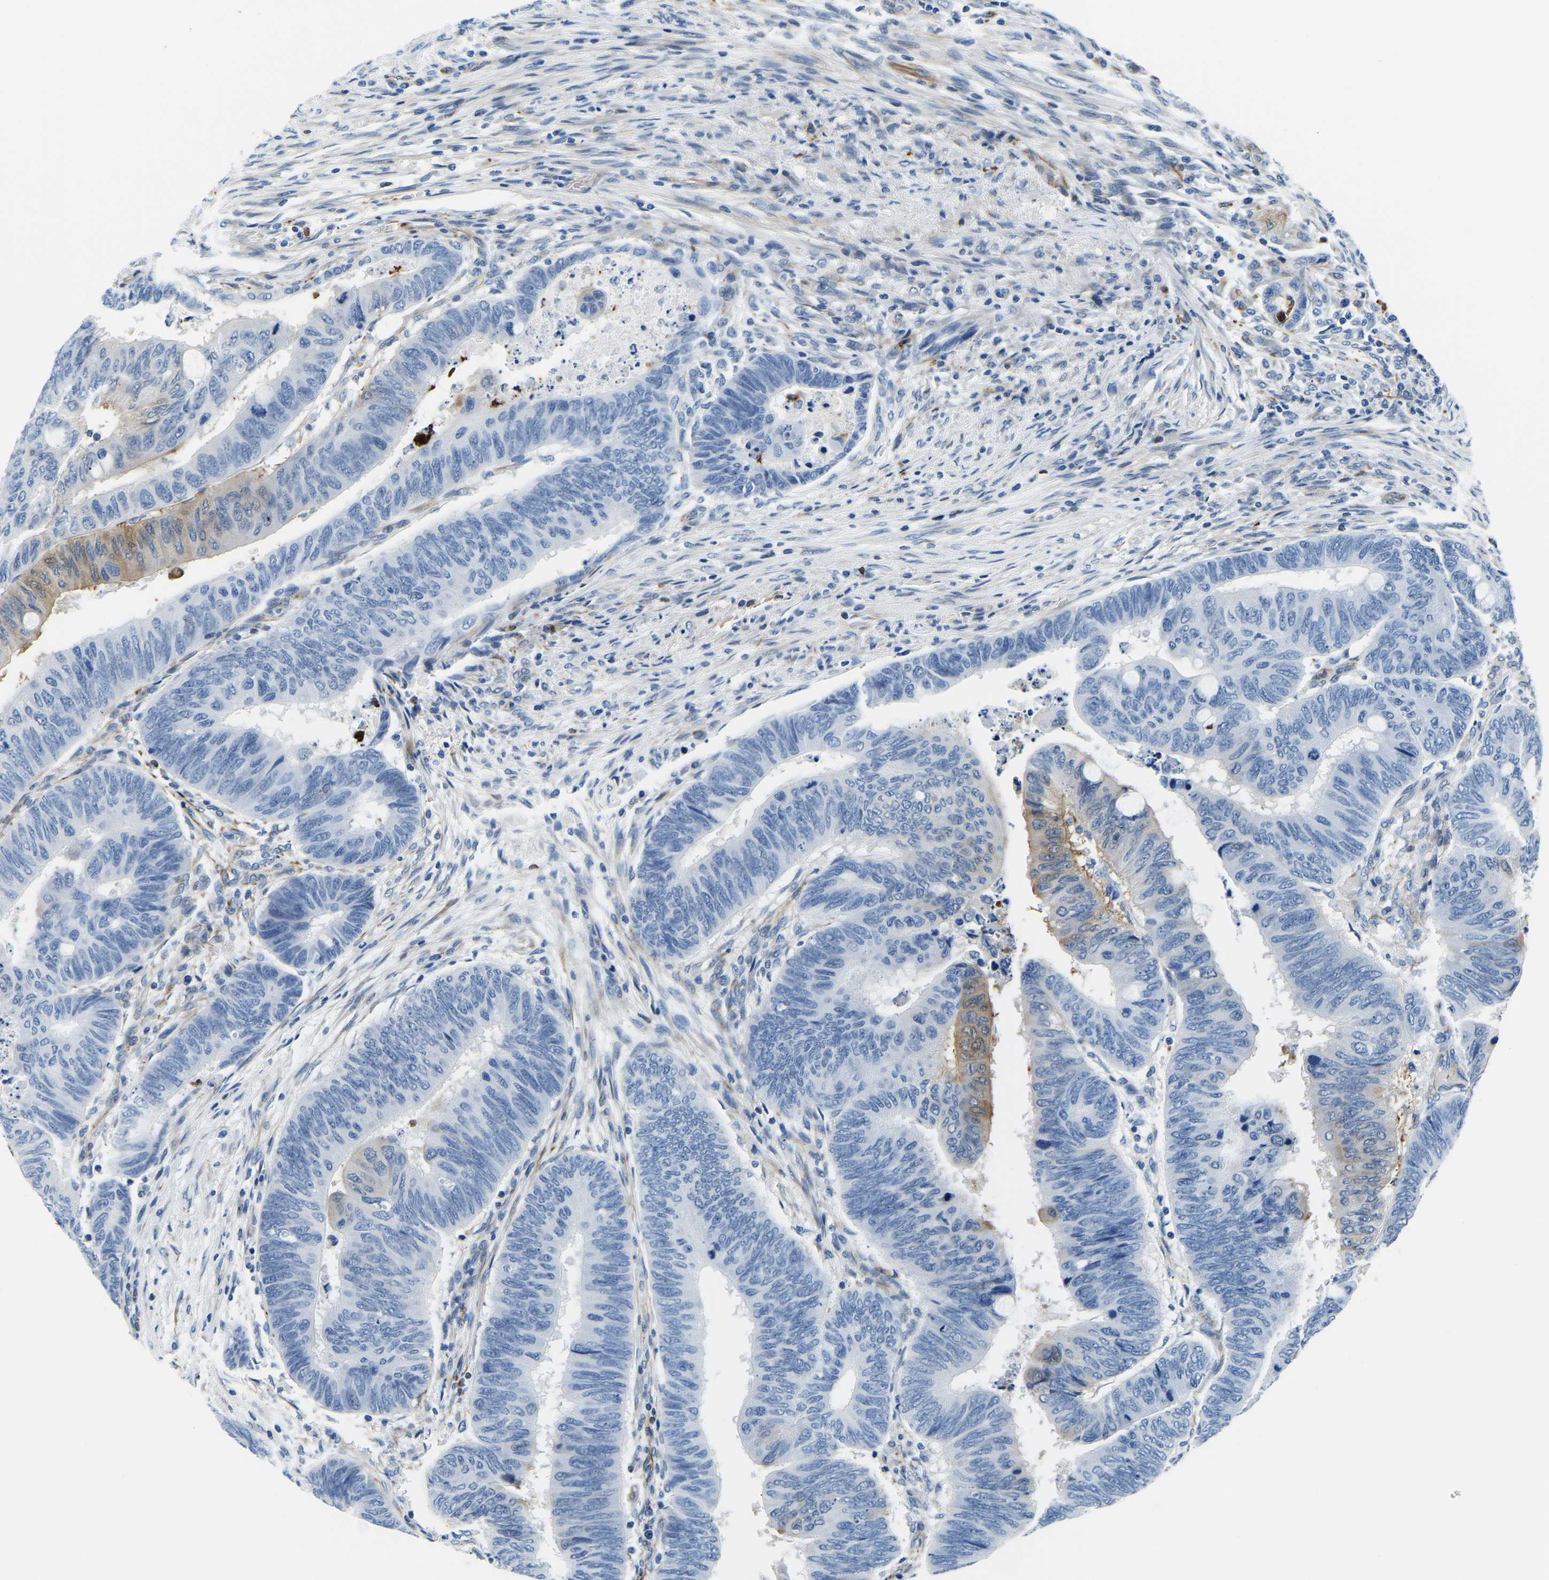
{"staining": {"intensity": "moderate", "quantity": "<25%", "location": "cytoplasmic/membranous"}, "tissue": "colorectal cancer", "cell_type": "Tumor cells", "image_type": "cancer", "snomed": [{"axis": "morphology", "description": "Normal tissue, NOS"}, {"axis": "morphology", "description": "Adenocarcinoma, NOS"}, {"axis": "topography", "description": "Rectum"}, {"axis": "topography", "description": "Peripheral nerve tissue"}], "caption": "Moderate cytoplasmic/membranous protein expression is identified in approximately <25% of tumor cells in colorectal adenocarcinoma.", "gene": "MS4A3", "patient": {"sex": "male", "age": 92}}